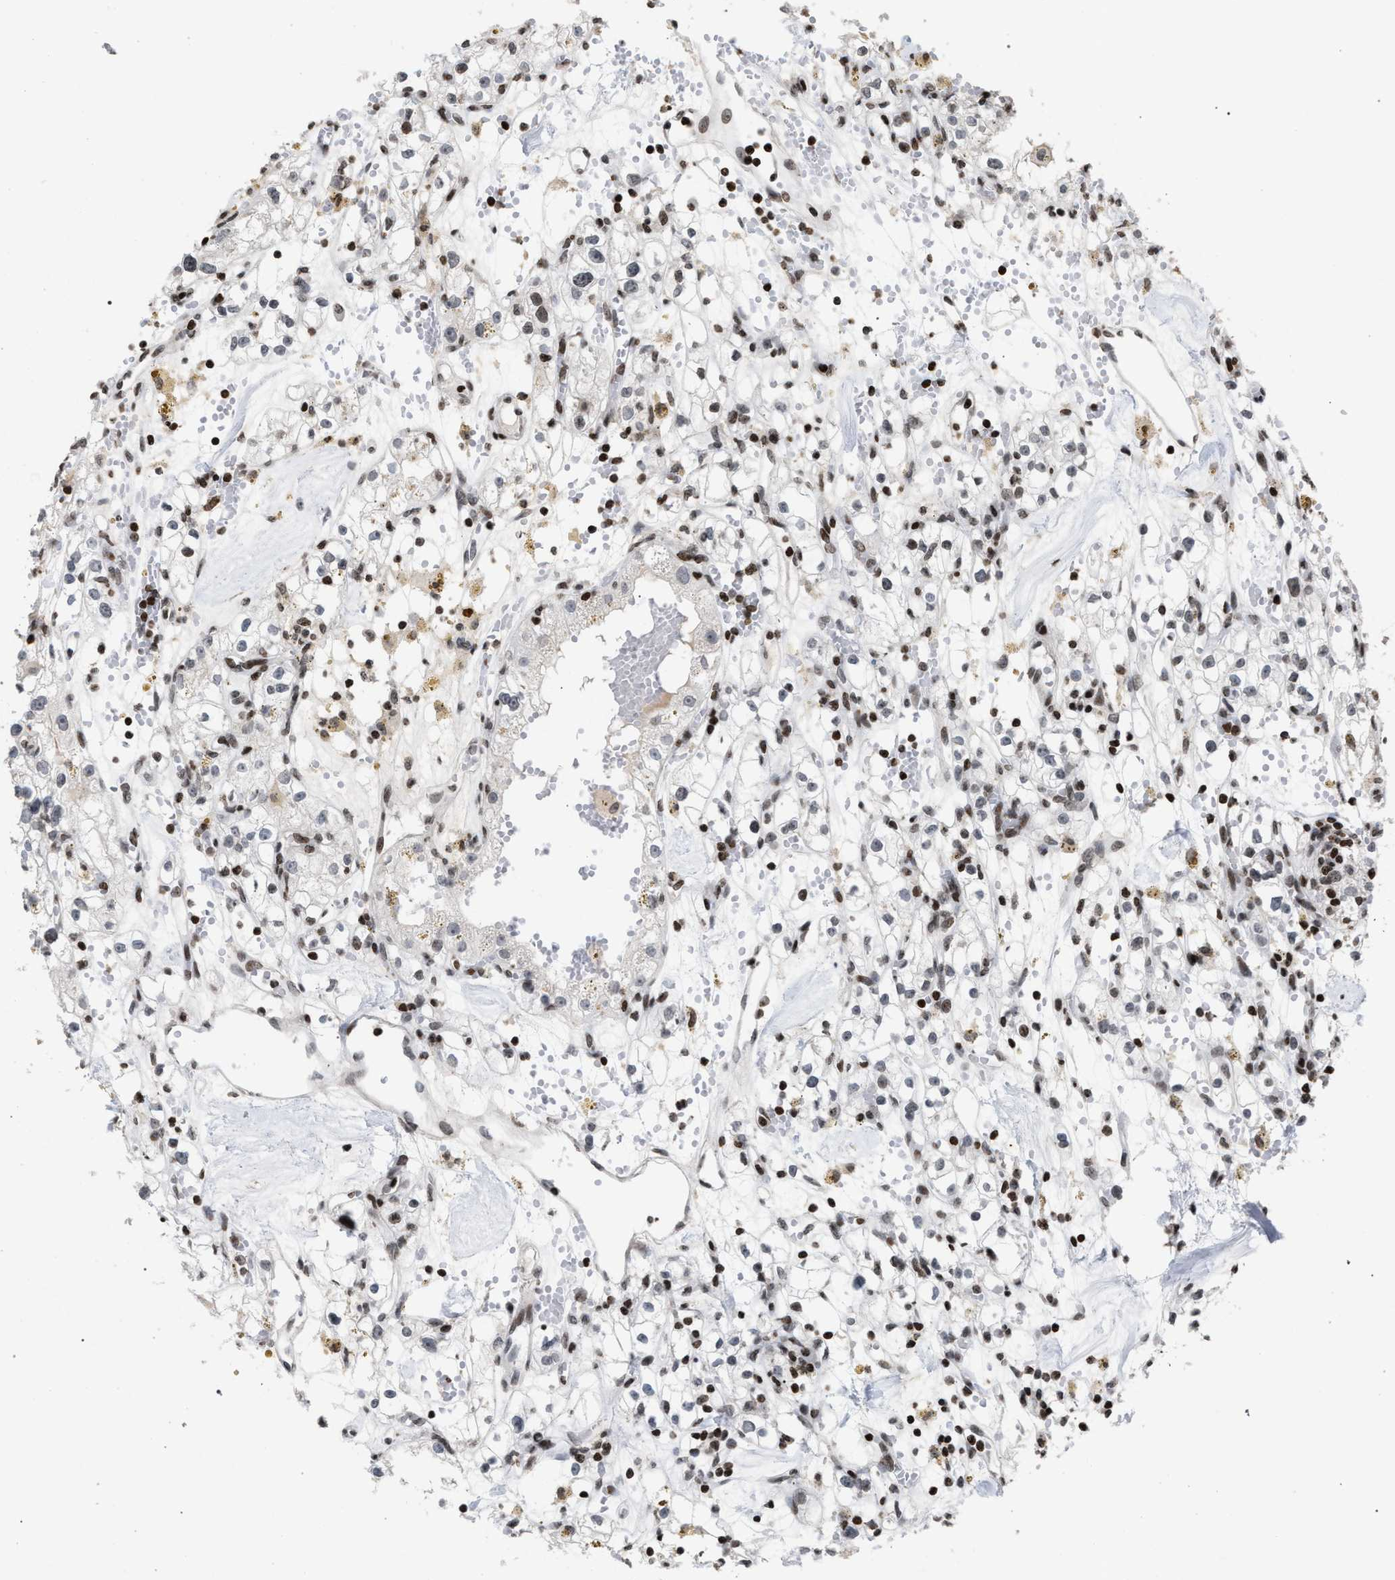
{"staining": {"intensity": "moderate", "quantity": "<25%", "location": "nuclear"}, "tissue": "renal cancer", "cell_type": "Tumor cells", "image_type": "cancer", "snomed": [{"axis": "morphology", "description": "Adenocarcinoma, NOS"}, {"axis": "topography", "description": "Kidney"}], "caption": "A brown stain labels moderate nuclear expression of a protein in human renal cancer (adenocarcinoma) tumor cells.", "gene": "FOXD3", "patient": {"sex": "male", "age": 56}}